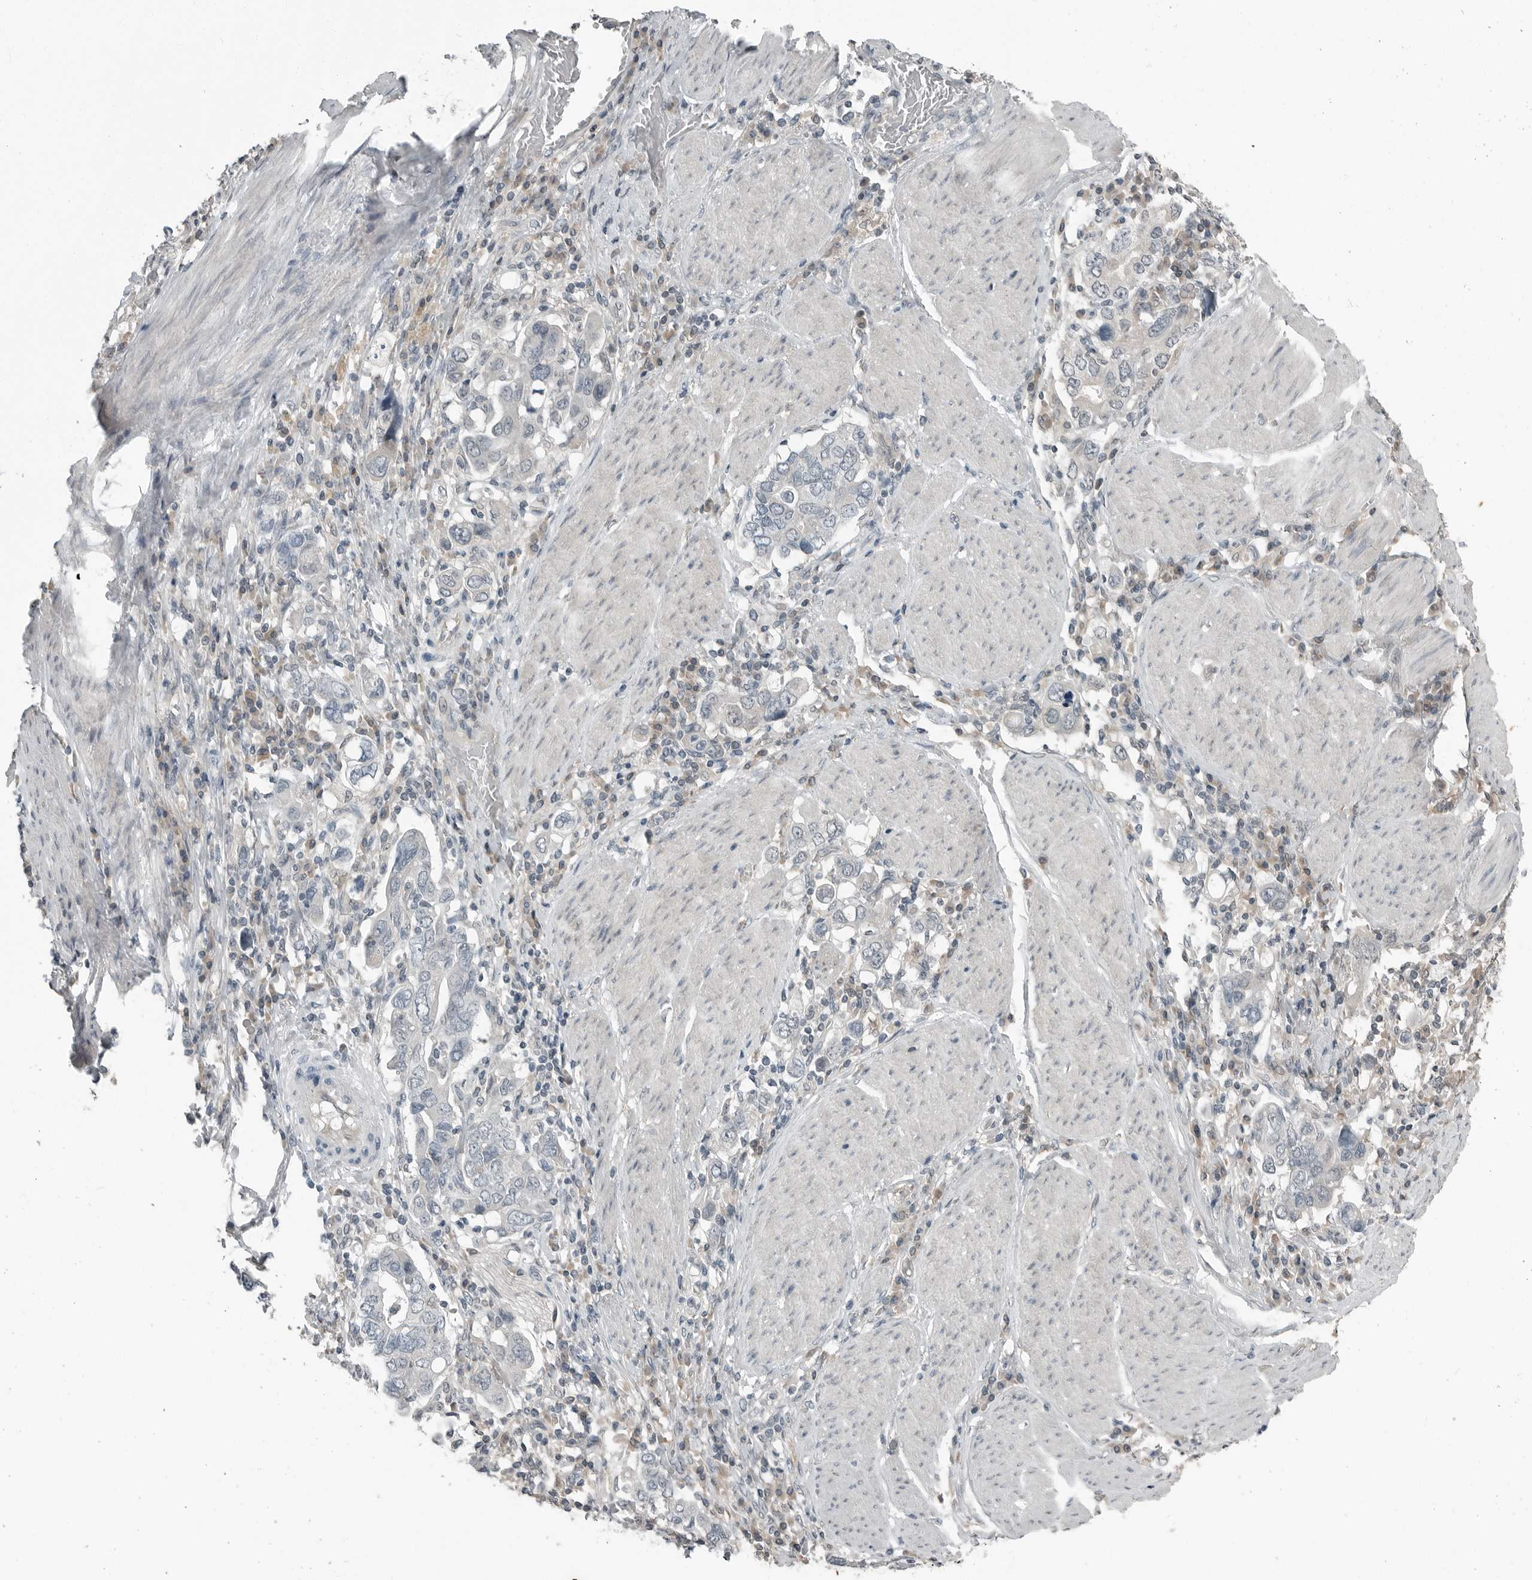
{"staining": {"intensity": "negative", "quantity": "none", "location": "none"}, "tissue": "stomach cancer", "cell_type": "Tumor cells", "image_type": "cancer", "snomed": [{"axis": "morphology", "description": "Adenocarcinoma, NOS"}, {"axis": "topography", "description": "Stomach, upper"}], "caption": "Tumor cells are negative for protein expression in human stomach adenocarcinoma.", "gene": "KYAT1", "patient": {"sex": "male", "age": 62}}